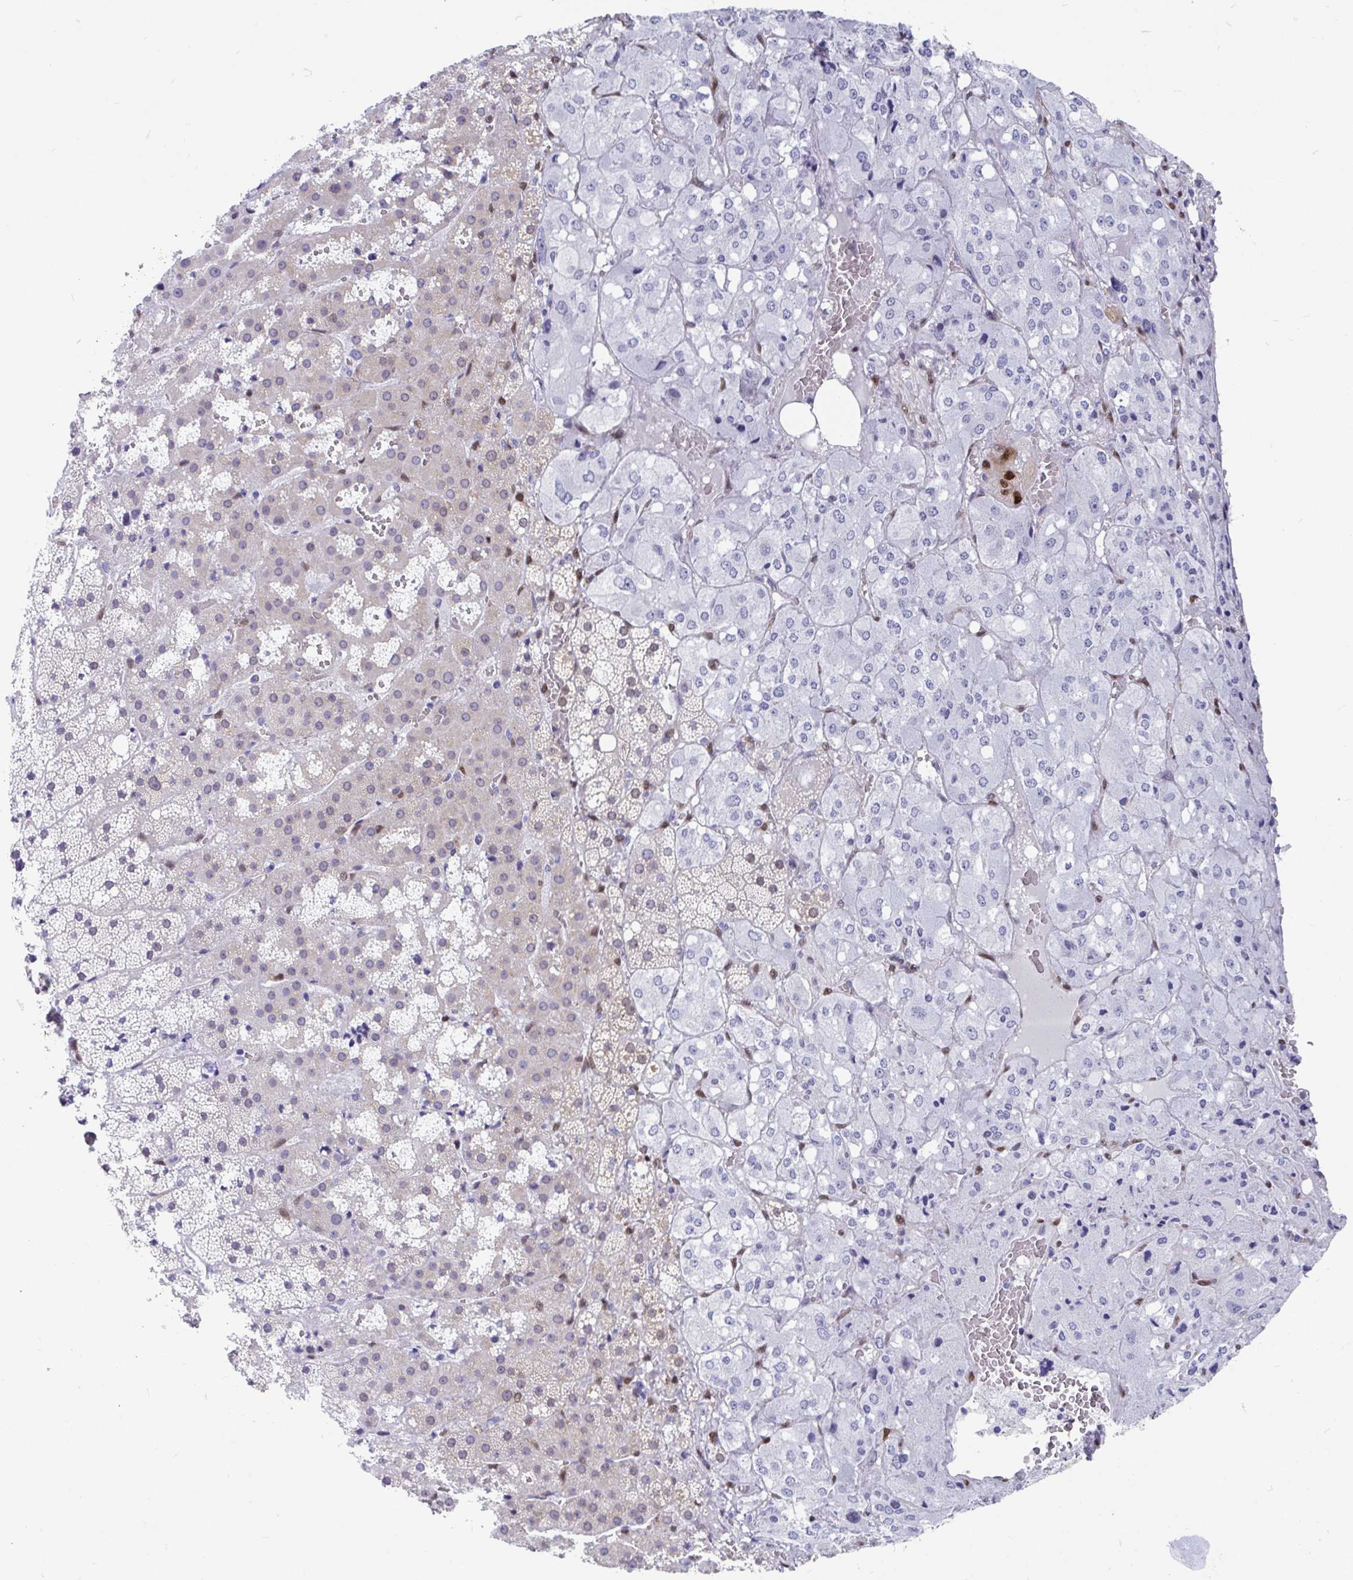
{"staining": {"intensity": "weak", "quantity": "25%-75%", "location": "cytoplasmic/membranous,nuclear"}, "tissue": "adrenal gland", "cell_type": "Glandular cells", "image_type": "normal", "snomed": [{"axis": "morphology", "description": "Normal tissue, NOS"}, {"axis": "topography", "description": "Adrenal gland"}], "caption": "A brown stain labels weak cytoplasmic/membranous,nuclear expression of a protein in glandular cells of normal adrenal gland.", "gene": "RBPMS", "patient": {"sex": "male", "age": 53}}